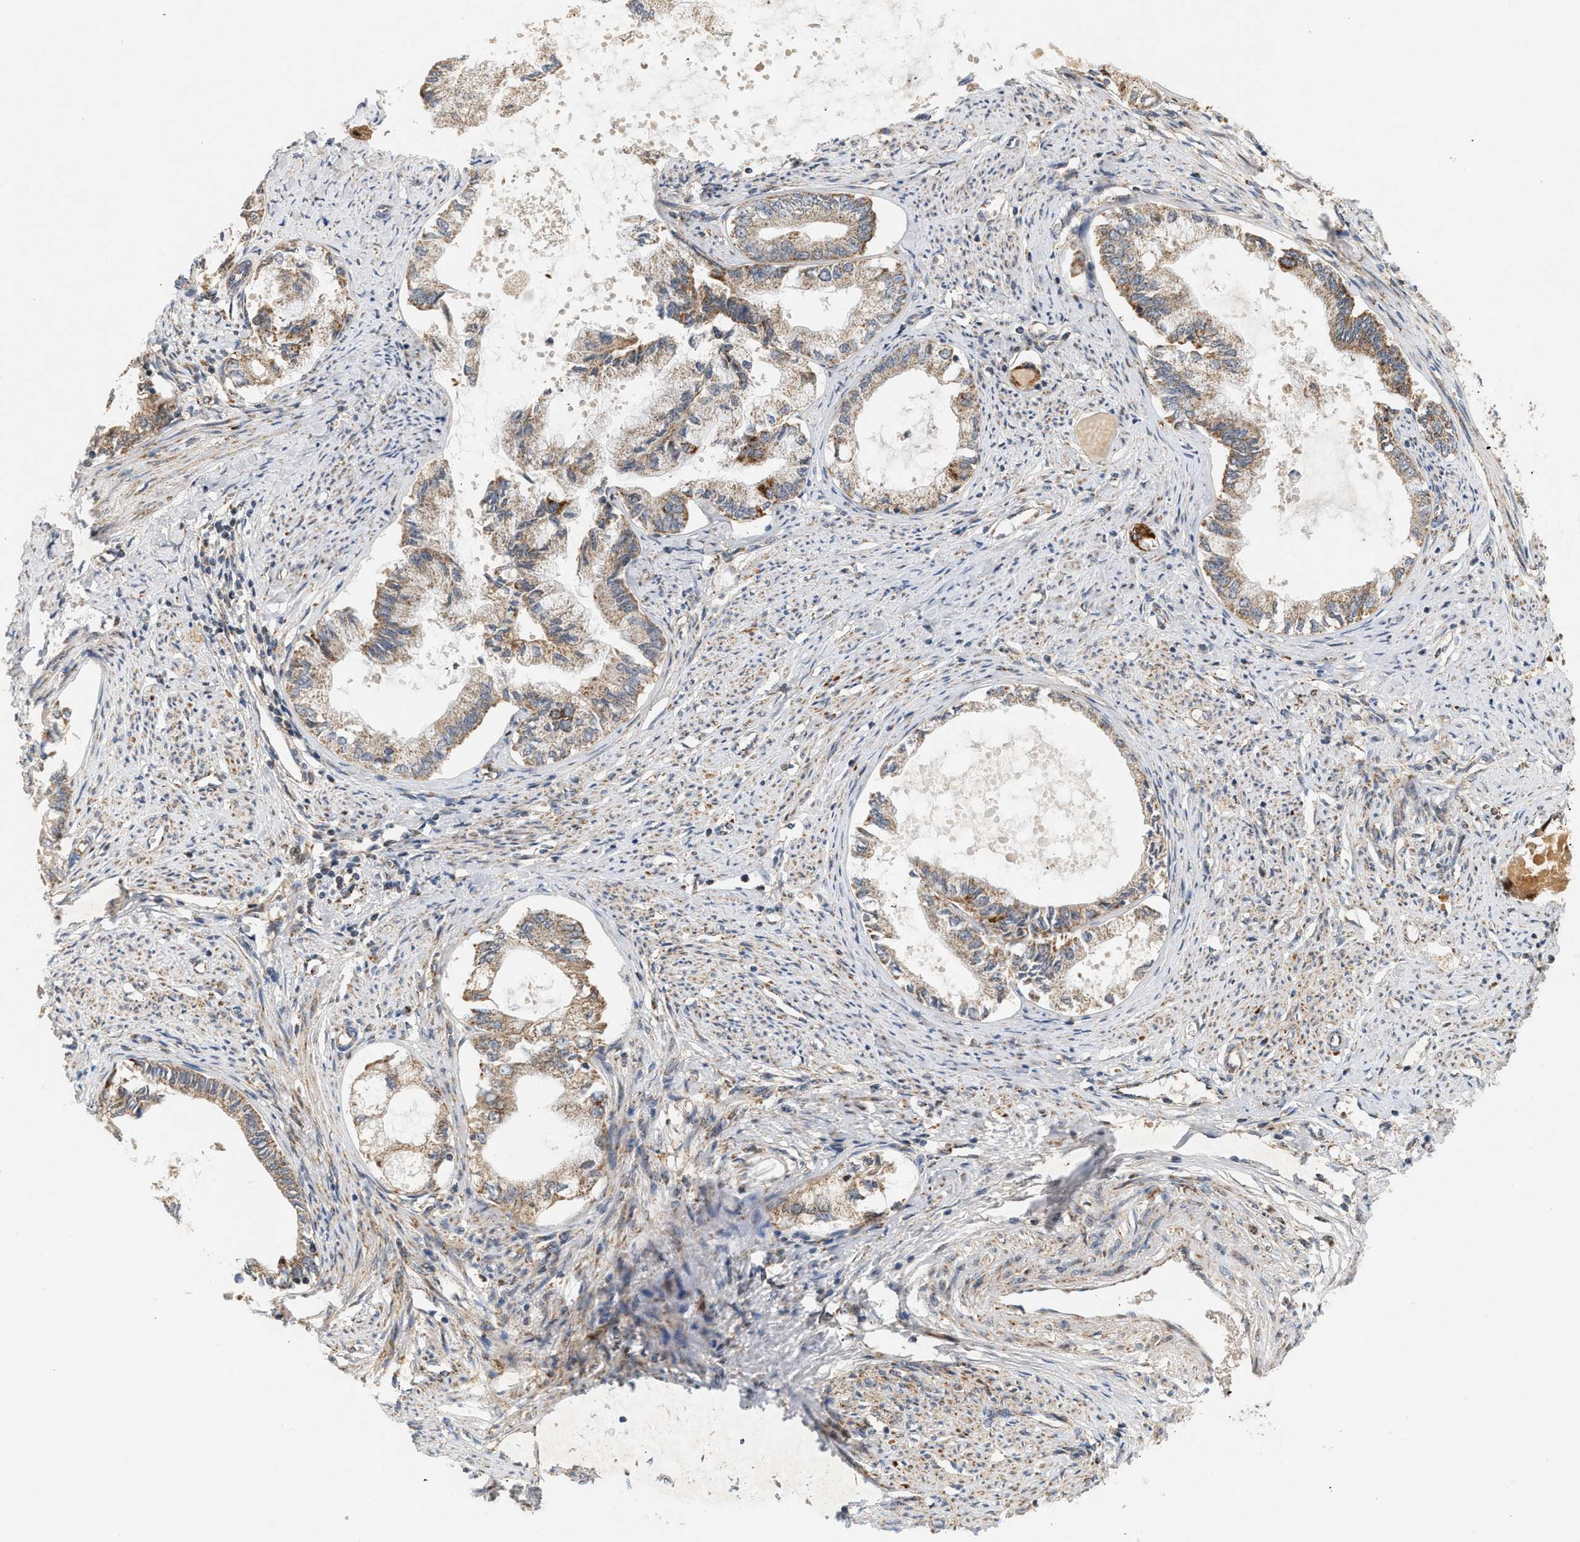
{"staining": {"intensity": "moderate", "quantity": ">75%", "location": "cytoplasmic/membranous"}, "tissue": "endometrial cancer", "cell_type": "Tumor cells", "image_type": "cancer", "snomed": [{"axis": "morphology", "description": "Adenocarcinoma, NOS"}, {"axis": "topography", "description": "Endometrium"}], "caption": "DAB (3,3'-diaminobenzidine) immunohistochemical staining of endometrial adenocarcinoma reveals moderate cytoplasmic/membranous protein positivity in about >75% of tumor cells.", "gene": "MCU", "patient": {"sex": "female", "age": 86}}